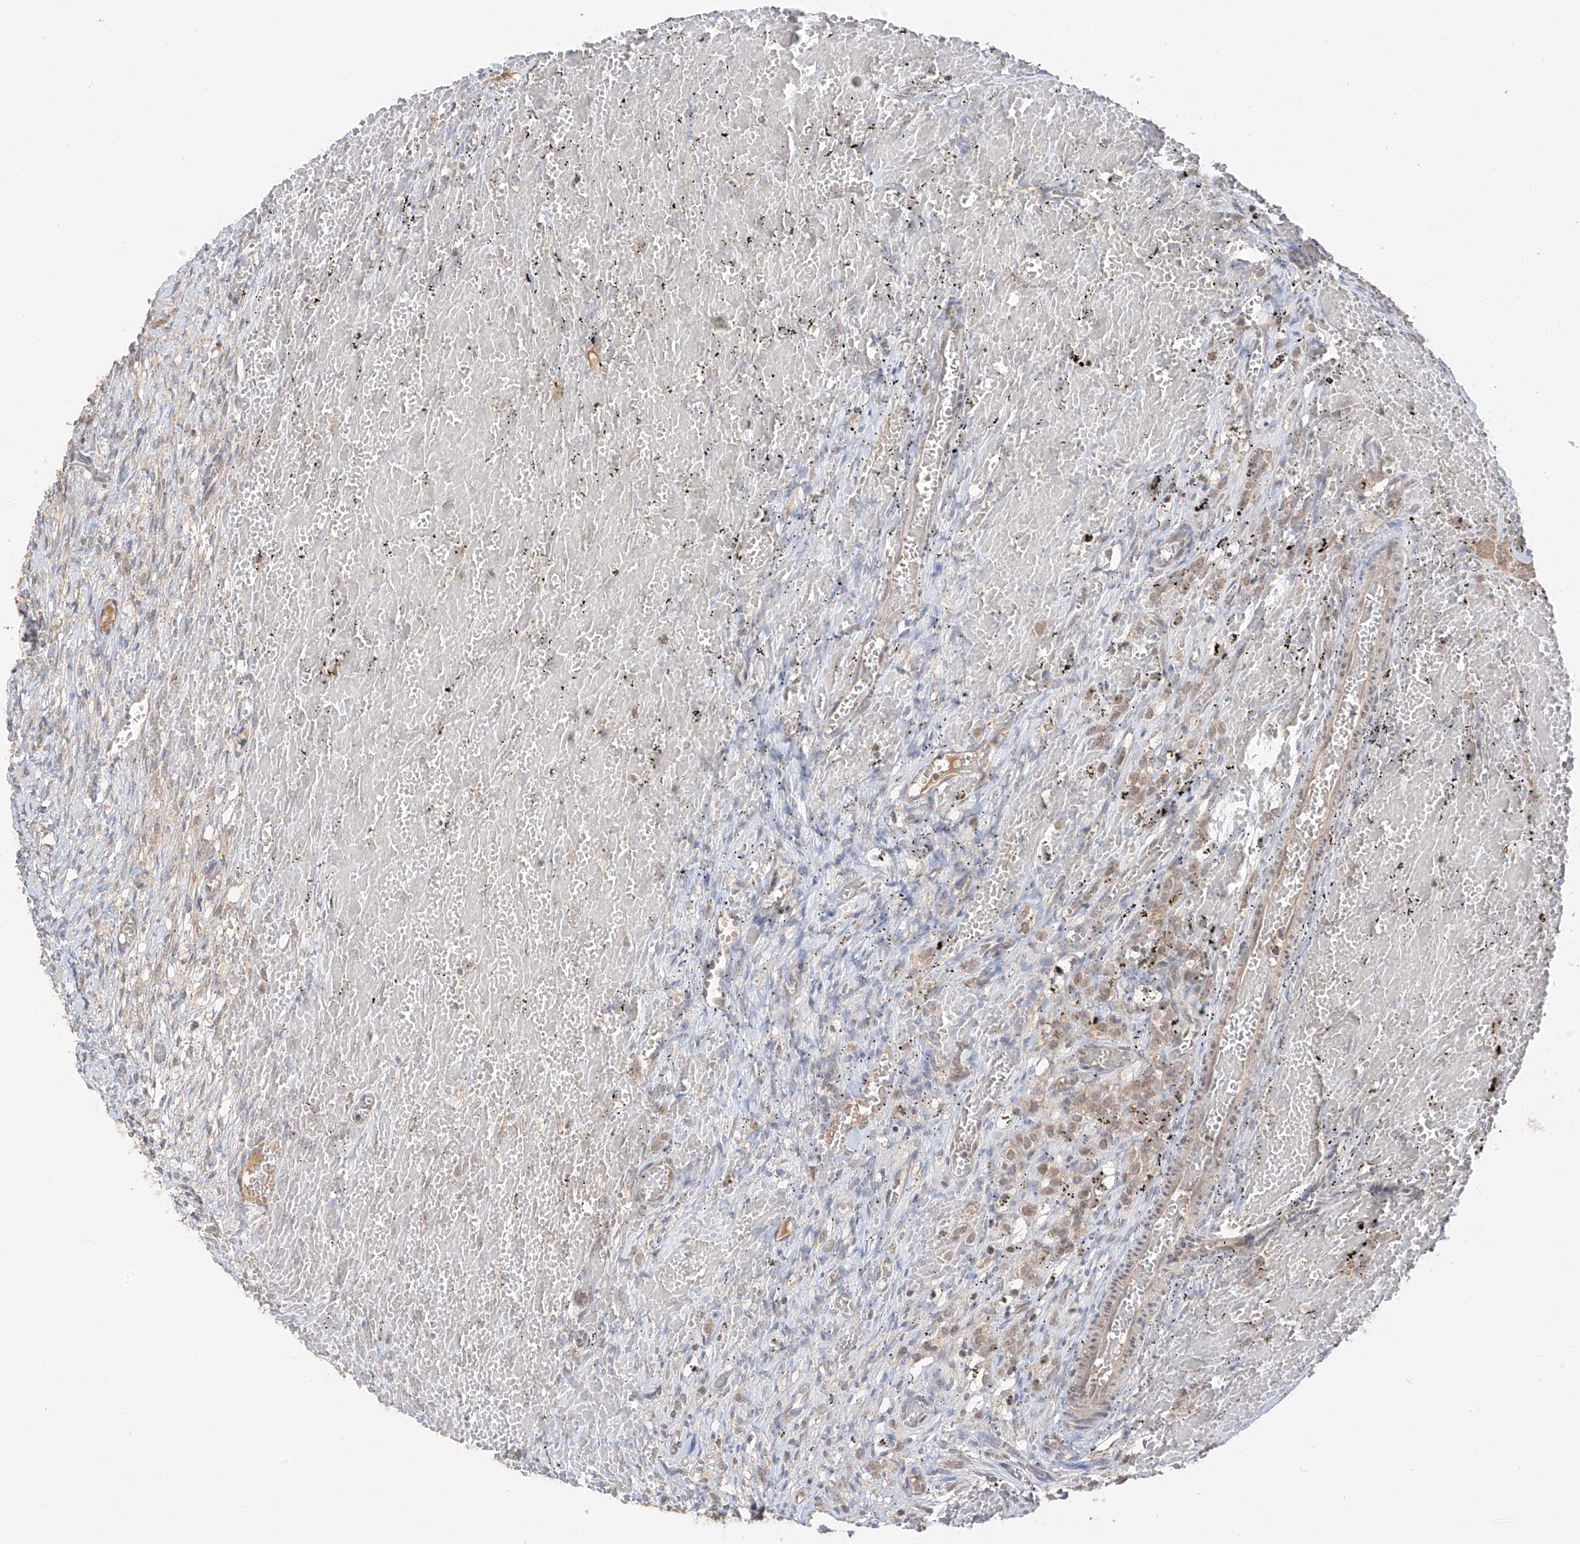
{"staining": {"intensity": "negative", "quantity": "none", "location": "none"}, "tissue": "ovary", "cell_type": "Ovarian stroma cells", "image_type": "normal", "snomed": [{"axis": "morphology", "description": "Adenocarcinoma, NOS"}, {"axis": "topography", "description": "Endometrium"}], "caption": "IHC of normal human ovary shows no expression in ovarian stroma cells.", "gene": "COLGALT2", "patient": {"sex": "female", "age": 32}}